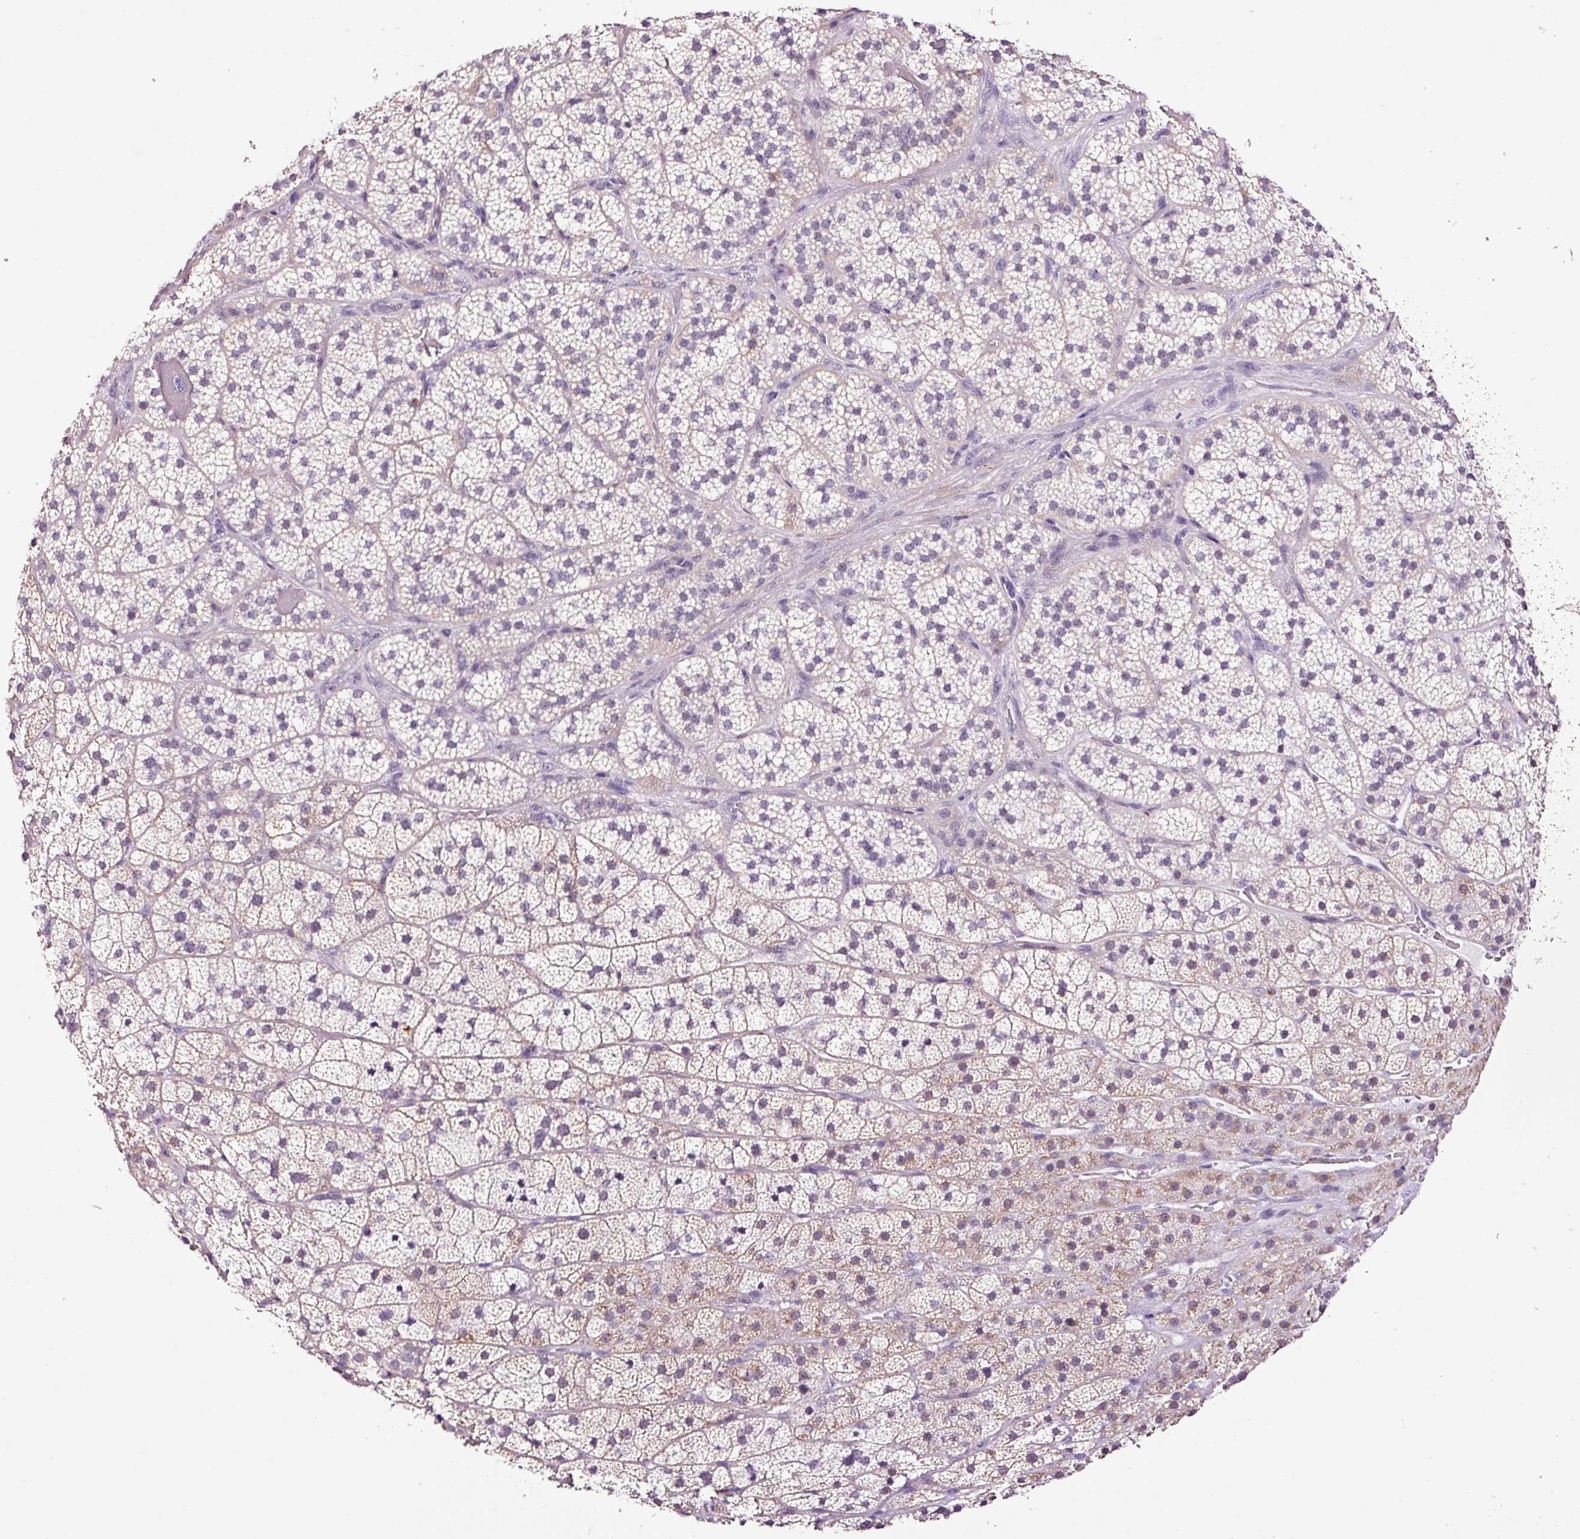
{"staining": {"intensity": "weak", "quantity": "<25%", "location": "cytoplasmic/membranous"}, "tissue": "adrenal gland", "cell_type": "Glandular cells", "image_type": "normal", "snomed": [{"axis": "morphology", "description": "Normal tissue, NOS"}, {"axis": "topography", "description": "Adrenal gland"}], "caption": "IHC micrograph of unremarkable adrenal gland: adrenal gland stained with DAB (3,3'-diaminobenzidine) shows no significant protein staining in glandular cells.", "gene": "RTF2", "patient": {"sex": "male", "age": 57}}